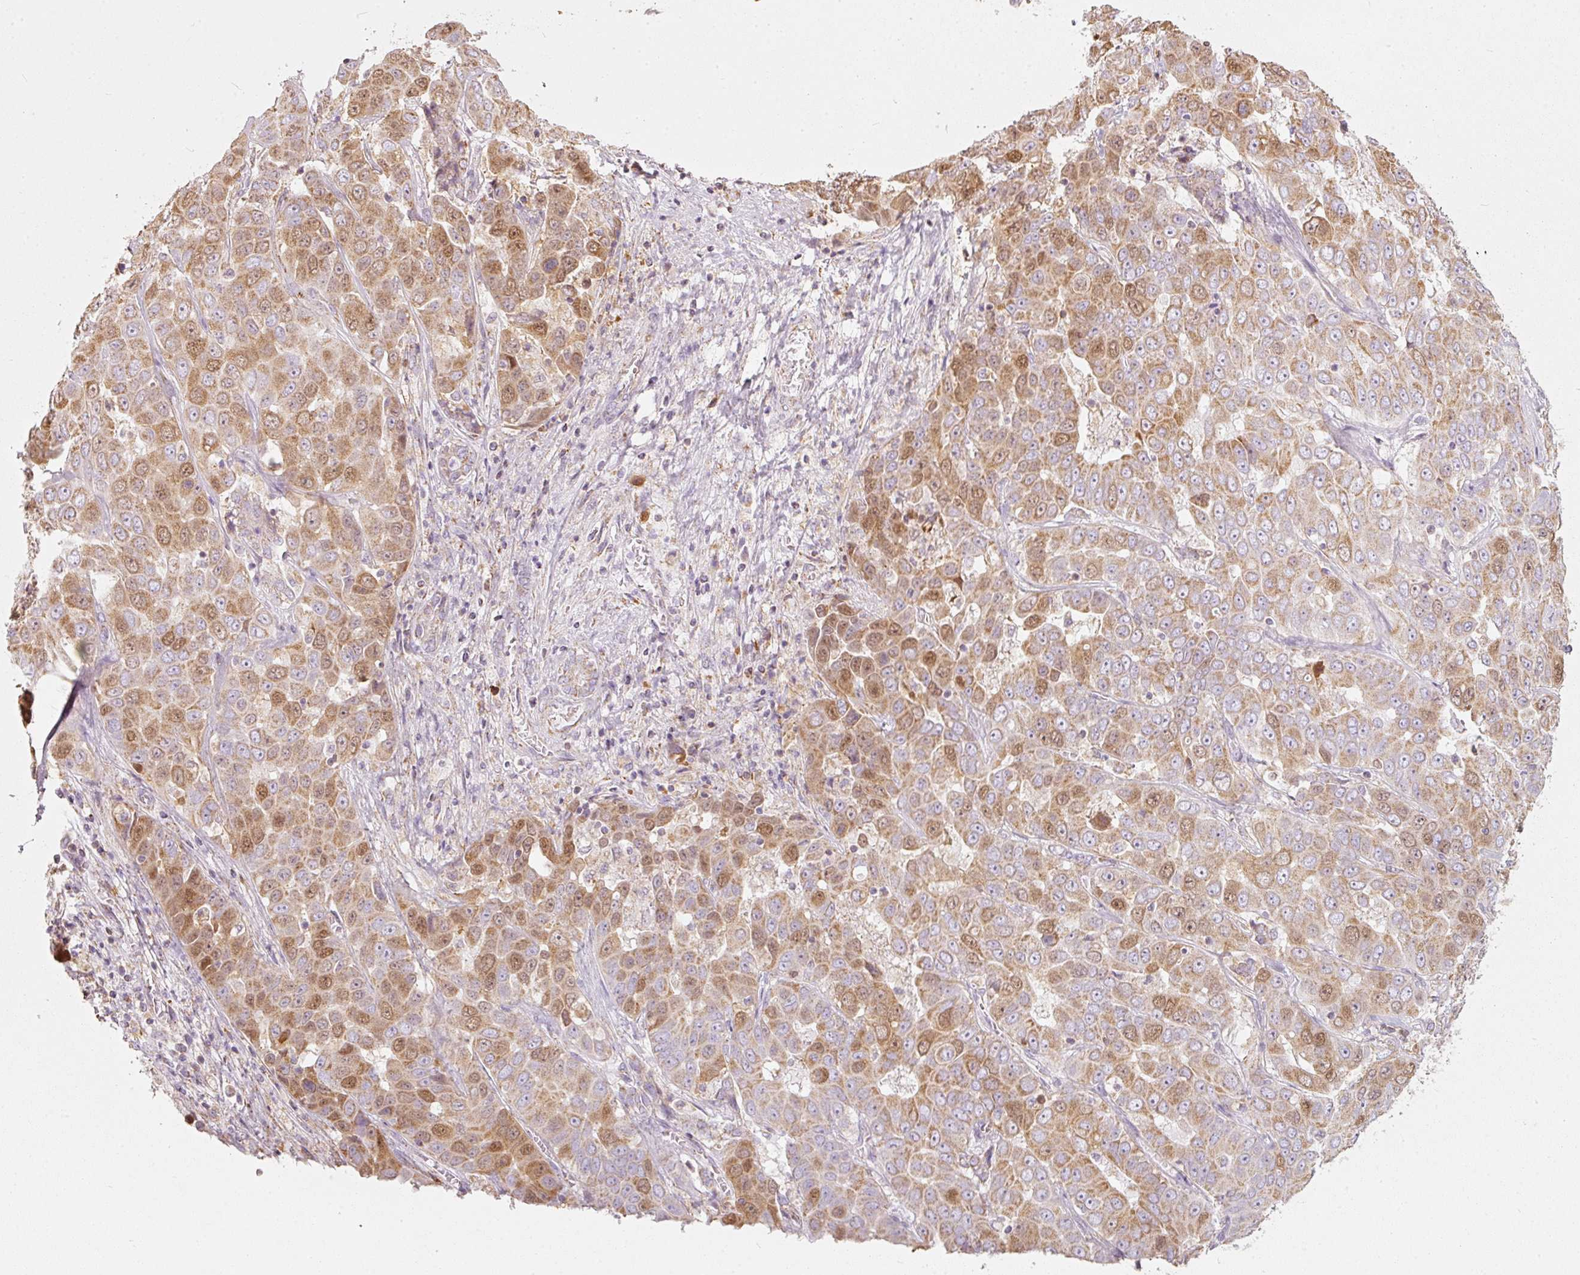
{"staining": {"intensity": "moderate", "quantity": "25%-75%", "location": "cytoplasmic/membranous,nuclear"}, "tissue": "liver cancer", "cell_type": "Tumor cells", "image_type": "cancer", "snomed": [{"axis": "morphology", "description": "Cholangiocarcinoma"}, {"axis": "topography", "description": "Liver"}], "caption": "An immunohistochemistry (IHC) micrograph of tumor tissue is shown. Protein staining in brown highlights moderate cytoplasmic/membranous and nuclear positivity in liver cancer within tumor cells.", "gene": "DUT", "patient": {"sex": "female", "age": 52}}